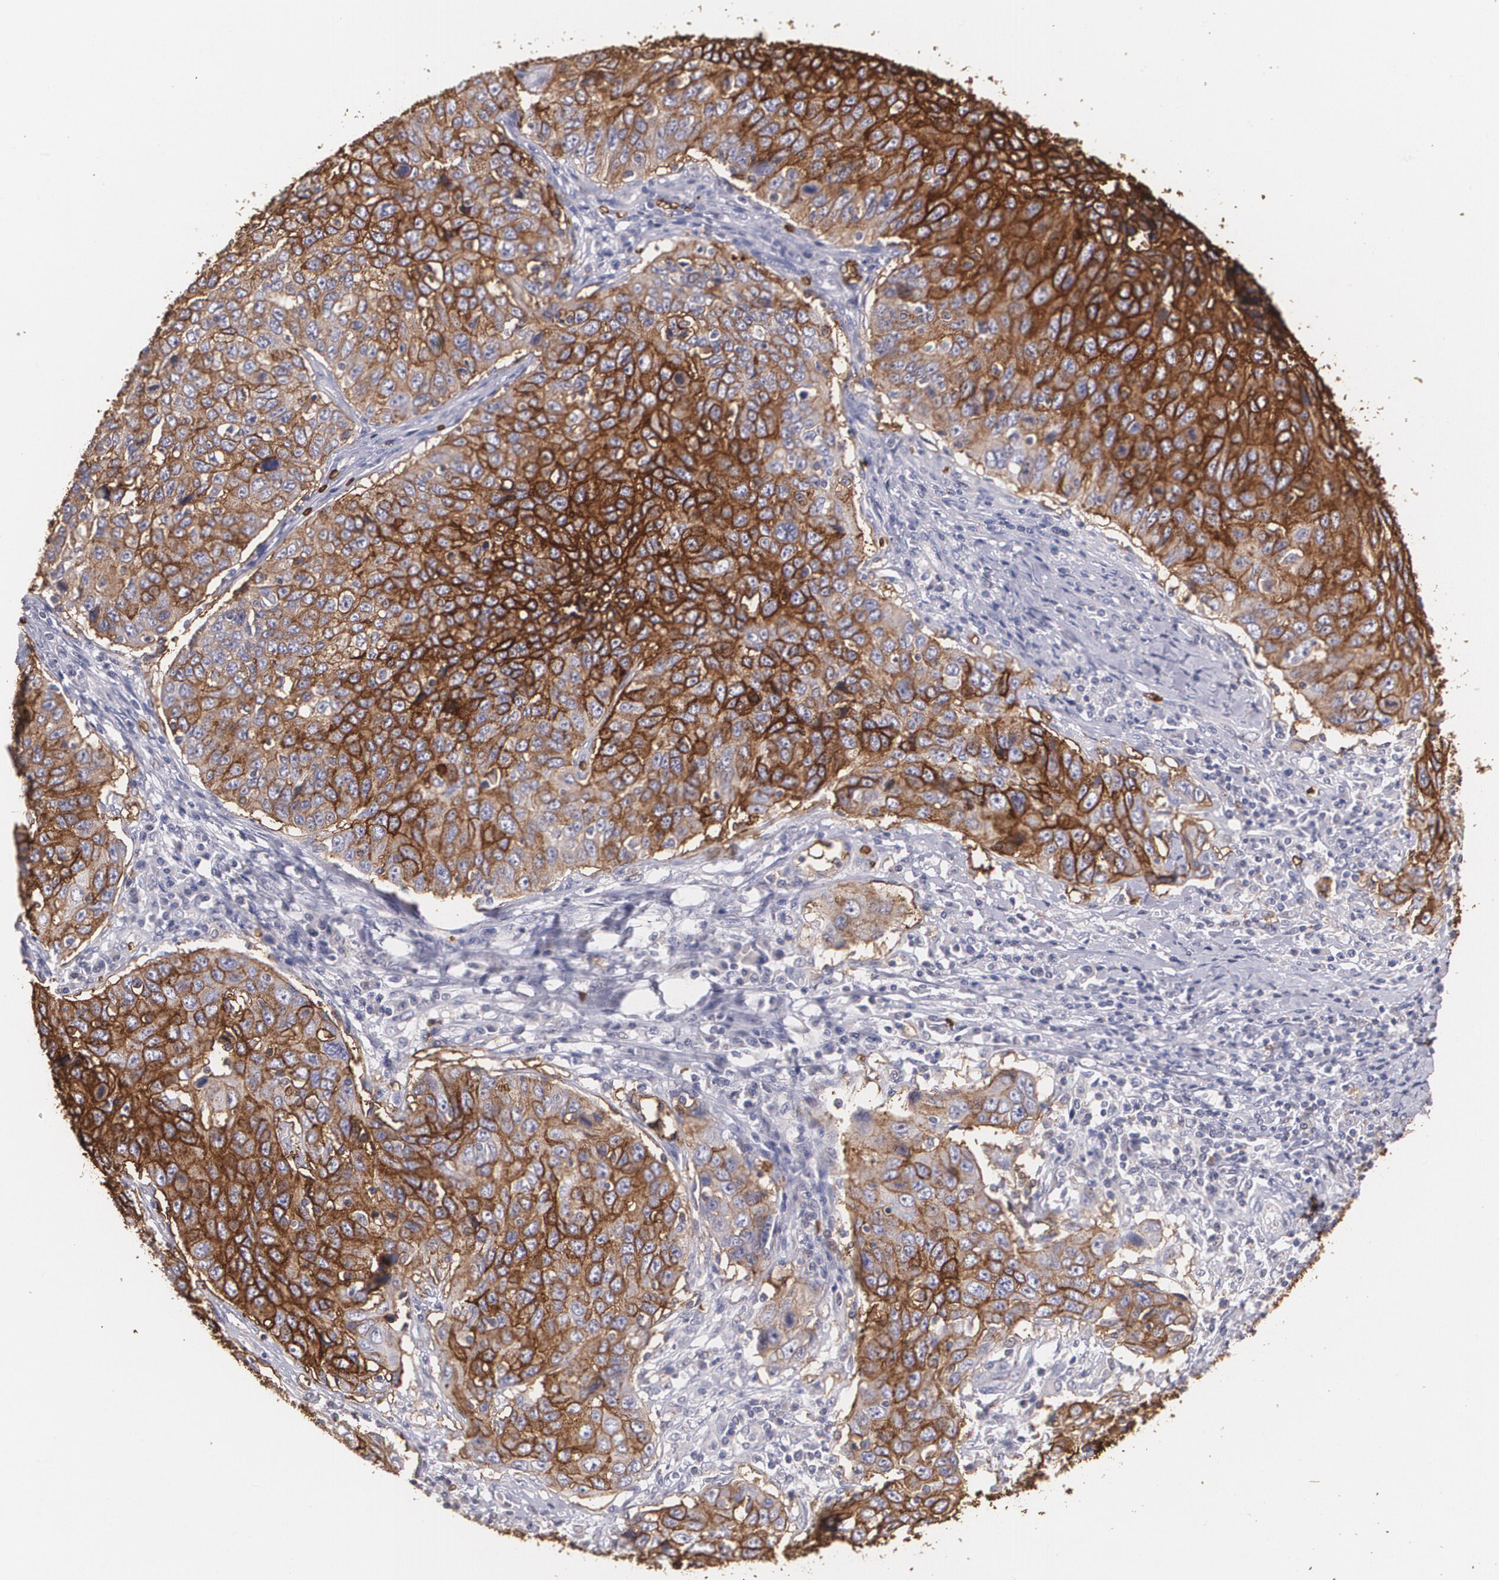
{"staining": {"intensity": "strong", "quantity": ">75%", "location": "cytoplasmic/membranous"}, "tissue": "cervical cancer", "cell_type": "Tumor cells", "image_type": "cancer", "snomed": [{"axis": "morphology", "description": "Squamous cell carcinoma, NOS"}, {"axis": "topography", "description": "Cervix"}], "caption": "Protein staining of cervical cancer (squamous cell carcinoma) tissue shows strong cytoplasmic/membranous staining in approximately >75% of tumor cells. The protein is stained brown, and the nuclei are stained in blue (DAB IHC with brightfield microscopy, high magnification).", "gene": "SLC2A1", "patient": {"sex": "female", "age": 53}}